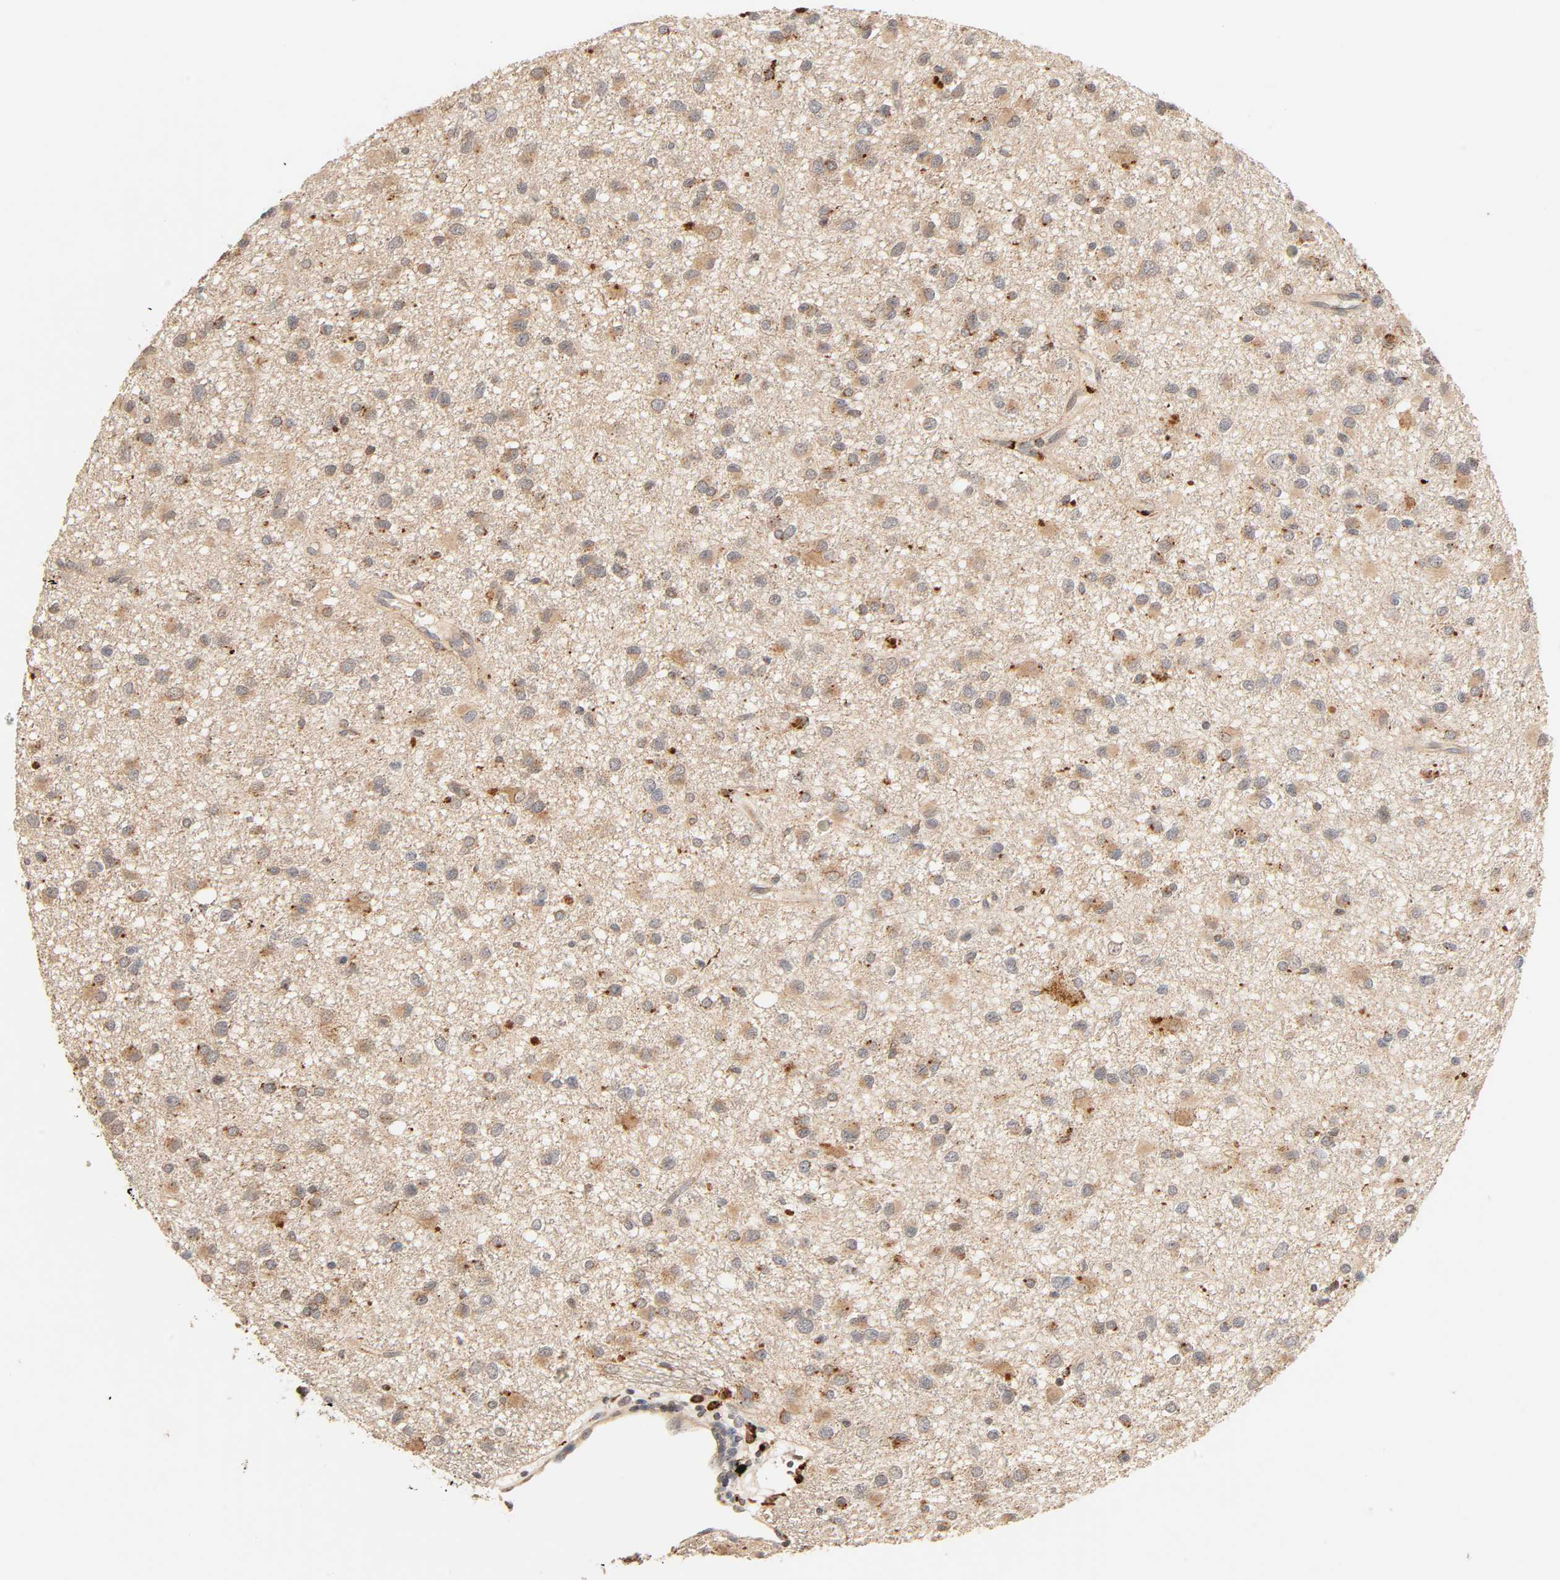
{"staining": {"intensity": "moderate", "quantity": ">75%", "location": "cytoplasmic/membranous"}, "tissue": "glioma", "cell_type": "Tumor cells", "image_type": "cancer", "snomed": [{"axis": "morphology", "description": "Glioma, malignant, Low grade"}, {"axis": "topography", "description": "Brain"}], "caption": "Immunohistochemistry (IHC) (DAB) staining of human malignant glioma (low-grade) reveals moderate cytoplasmic/membranous protein staining in approximately >75% of tumor cells.", "gene": "MAPK6", "patient": {"sex": "male", "age": 42}}